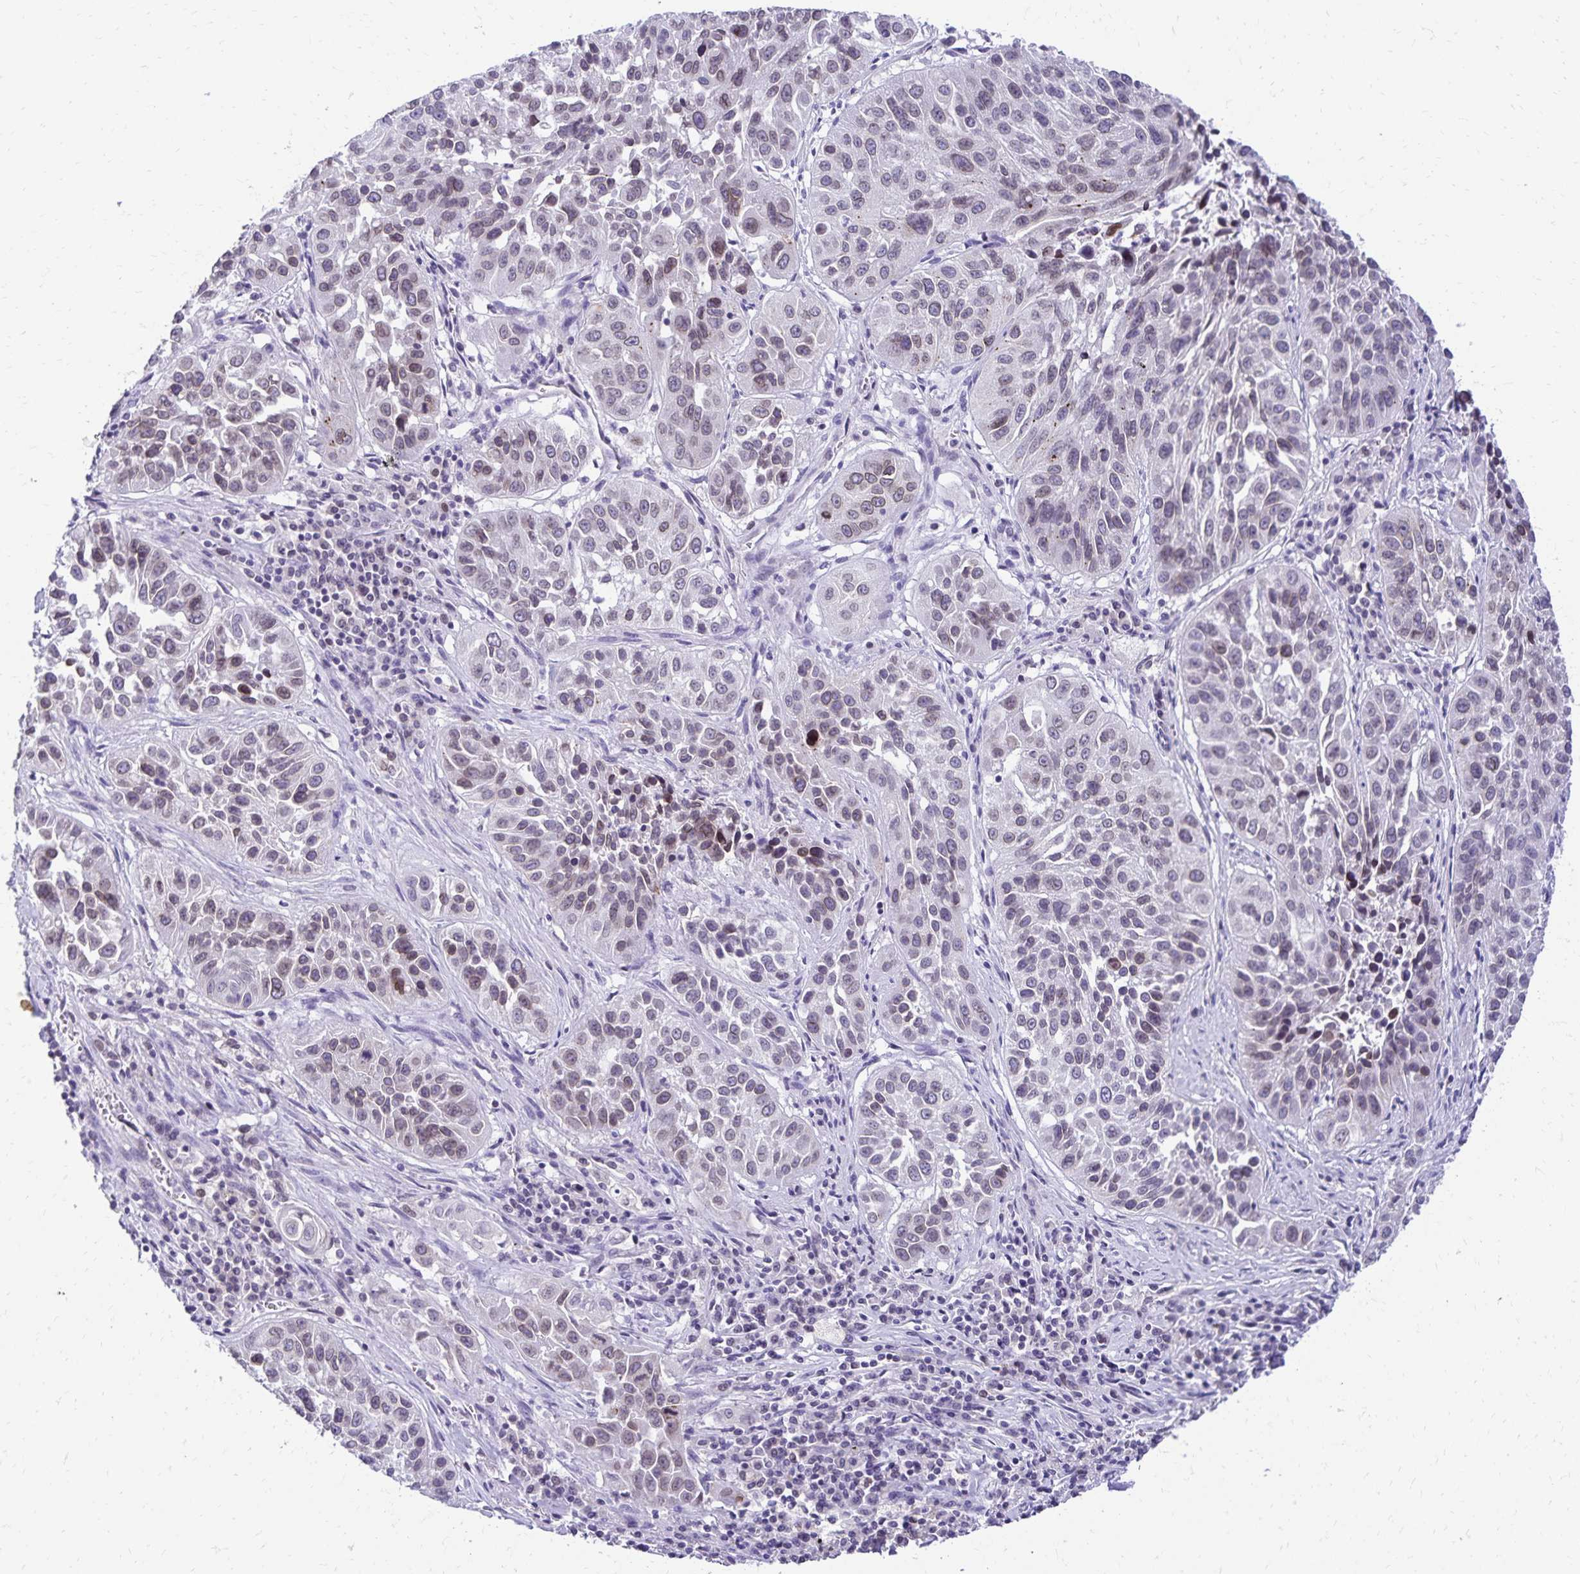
{"staining": {"intensity": "weak", "quantity": "25%-75%", "location": "cytoplasmic/membranous,nuclear"}, "tissue": "lung cancer", "cell_type": "Tumor cells", "image_type": "cancer", "snomed": [{"axis": "morphology", "description": "Squamous cell carcinoma, NOS"}, {"axis": "topography", "description": "Lung"}], "caption": "Protein staining demonstrates weak cytoplasmic/membranous and nuclear expression in approximately 25%-75% of tumor cells in squamous cell carcinoma (lung). (Stains: DAB (3,3'-diaminobenzidine) in brown, nuclei in blue, Microscopy: brightfield microscopy at high magnification).", "gene": "FAM166C", "patient": {"sex": "female", "age": 61}}